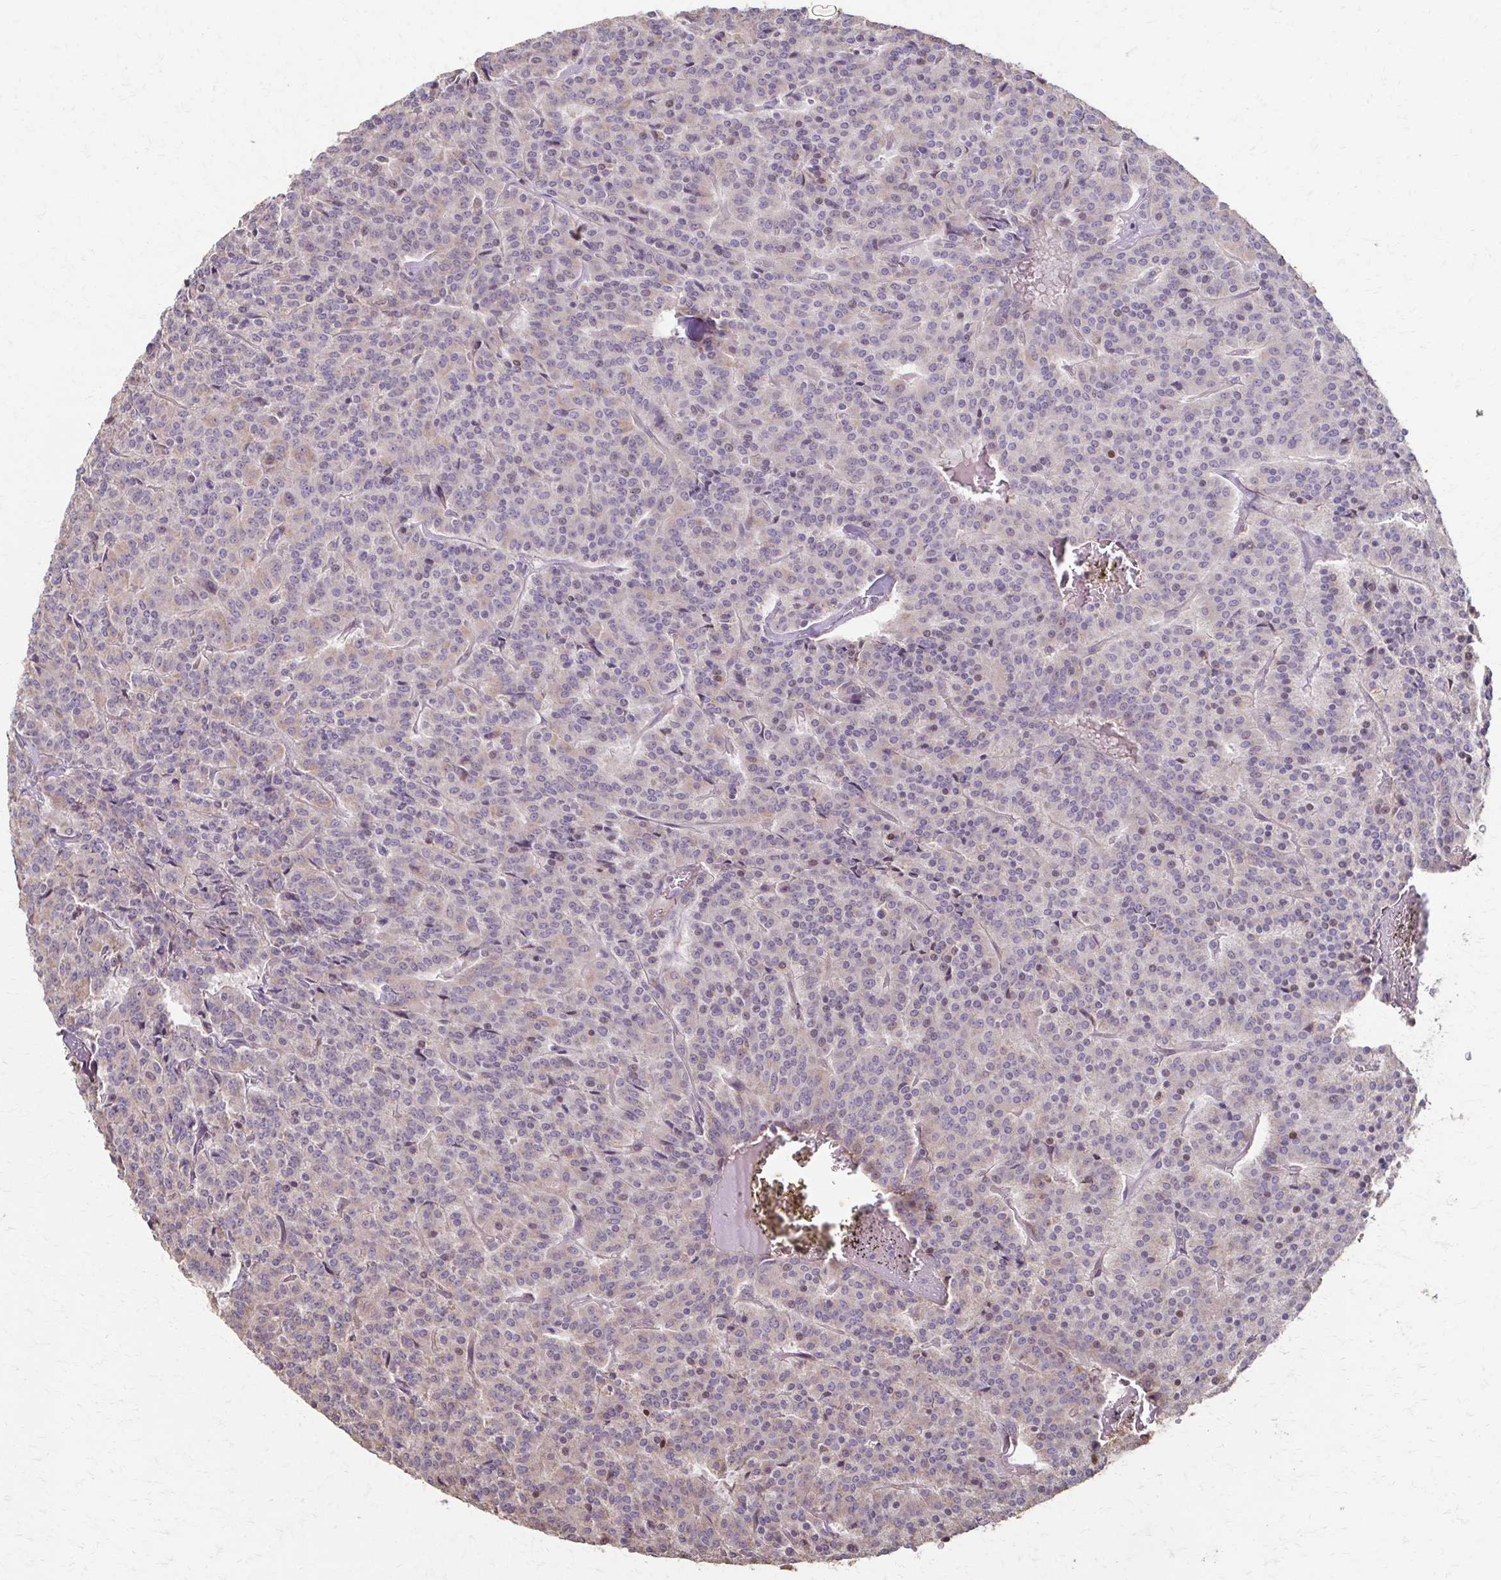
{"staining": {"intensity": "negative", "quantity": "none", "location": "none"}, "tissue": "carcinoid", "cell_type": "Tumor cells", "image_type": "cancer", "snomed": [{"axis": "morphology", "description": "Carcinoid, malignant, NOS"}, {"axis": "topography", "description": "Lung"}], "caption": "Immunohistochemical staining of malignant carcinoid reveals no significant staining in tumor cells.", "gene": "IL18BP", "patient": {"sex": "male", "age": 70}}